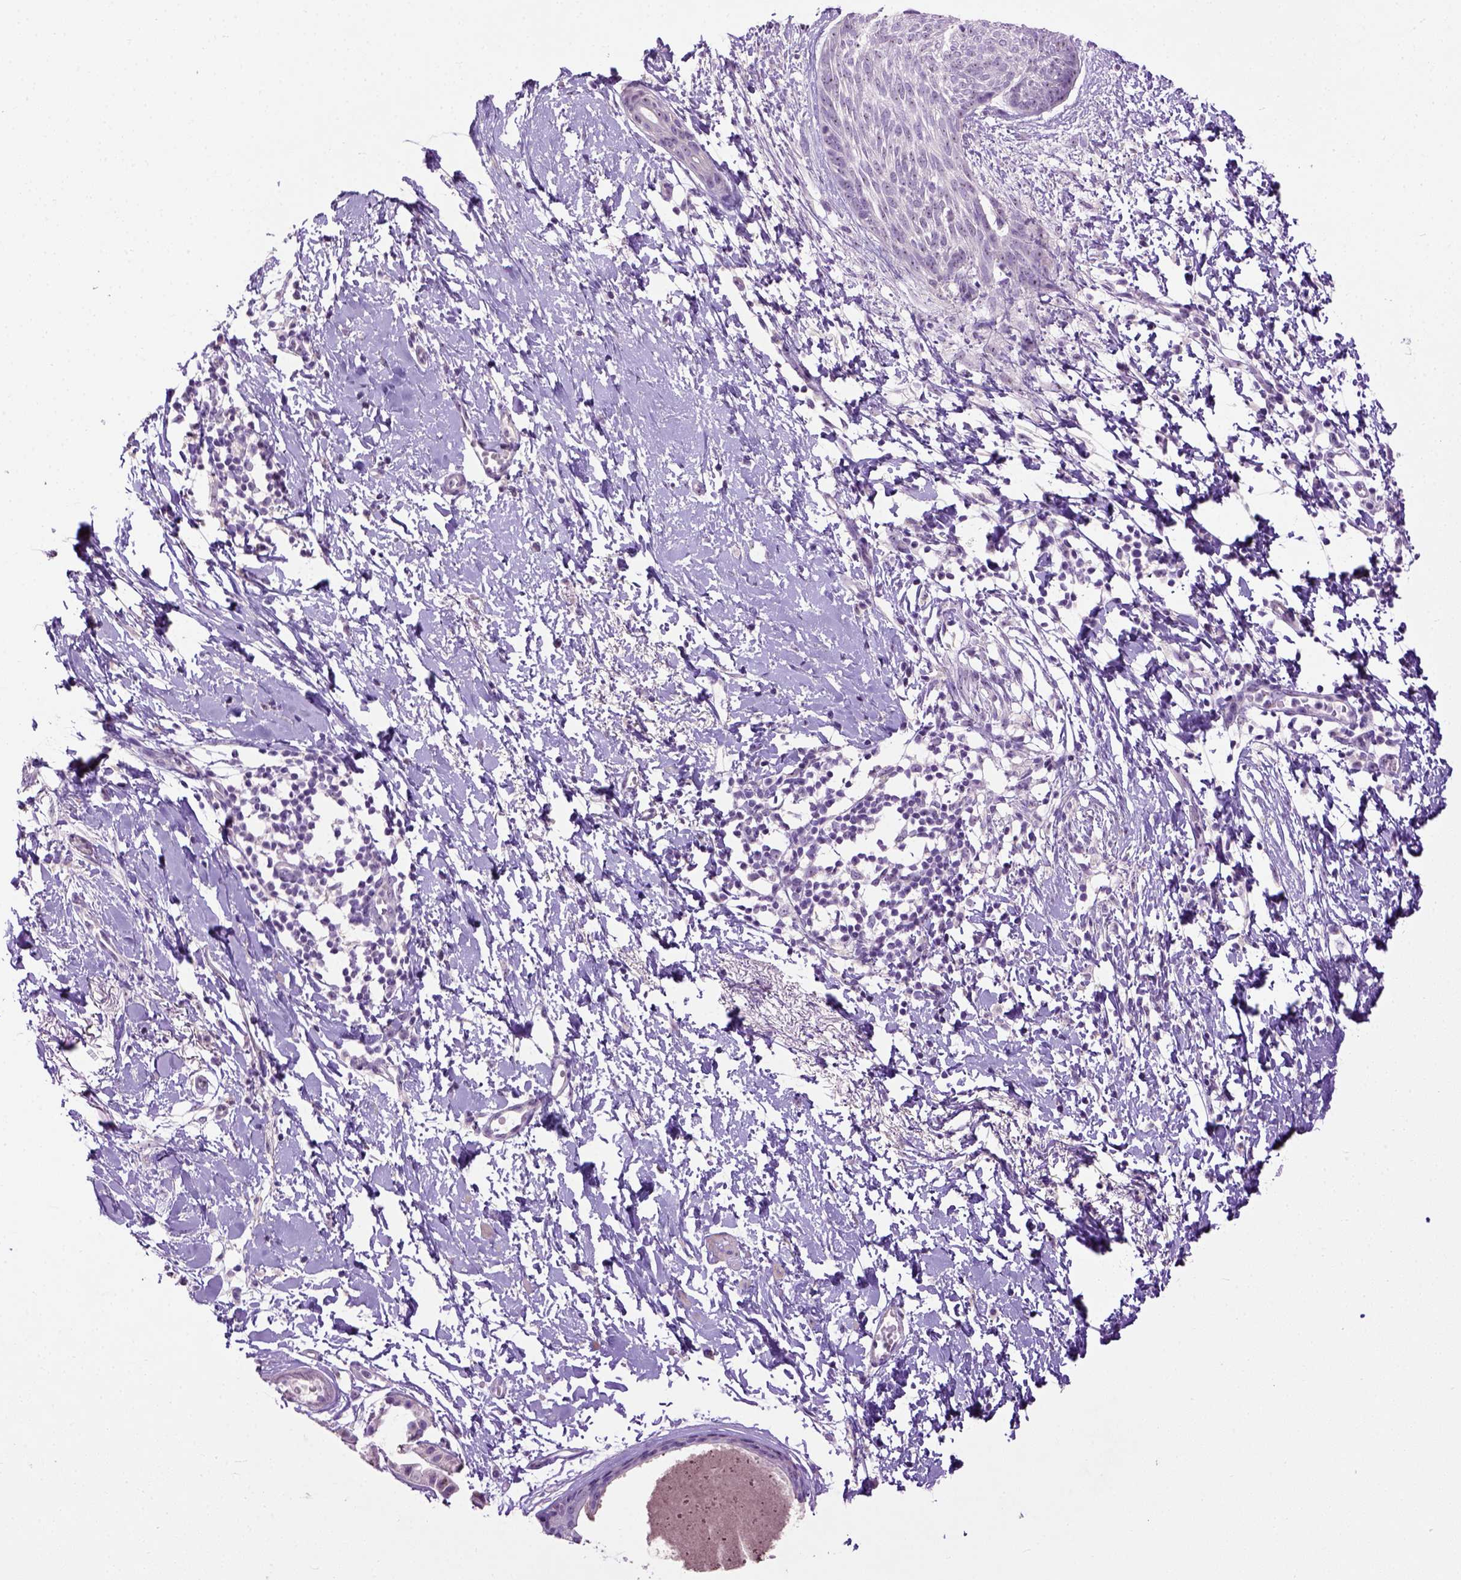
{"staining": {"intensity": "weak", "quantity": "<25%", "location": "nuclear"}, "tissue": "skin cancer", "cell_type": "Tumor cells", "image_type": "cancer", "snomed": [{"axis": "morphology", "description": "Normal tissue, NOS"}, {"axis": "morphology", "description": "Basal cell carcinoma"}, {"axis": "topography", "description": "Skin"}], "caption": "Skin basal cell carcinoma stained for a protein using immunohistochemistry reveals no expression tumor cells.", "gene": "UTP4", "patient": {"sex": "male", "age": 84}}